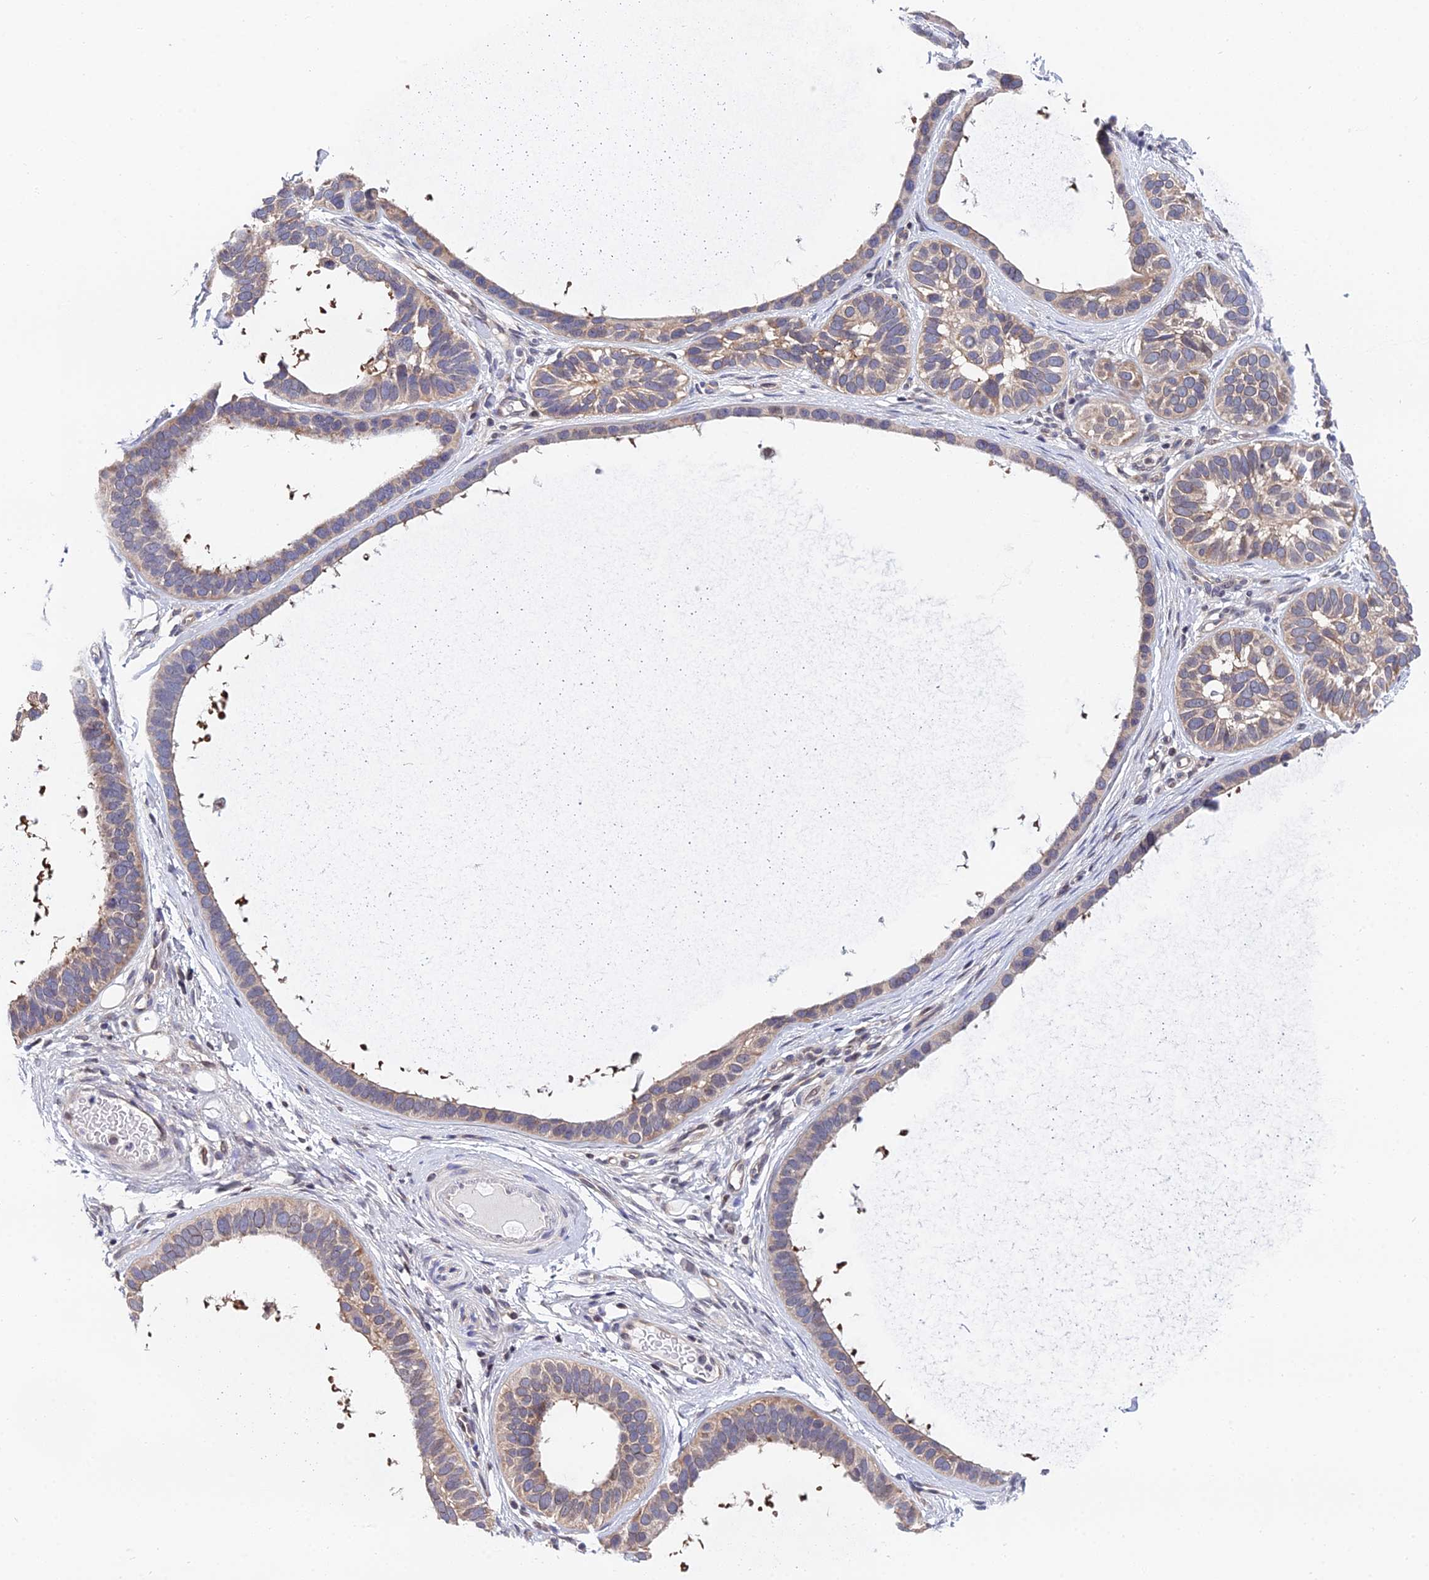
{"staining": {"intensity": "weak", "quantity": ">75%", "location": "cytoplasmic/membranous"}, "tissue": "skin cancer", "cell_type": "Tumor cells", "image_type": "cancer", "snomed": [{"axis": "morphology", "description": "Basal cell carcinoma"}, {"axis": "topography", "description": "Skin"}], "caption": "Skin cancer was stained to show a protein in brown. There is low levels of weak cytoplasmic/membranous expression in approximately >75% of tumor cells.", "gene": "INPP4A", "patient": {"sex": "male", "age": 62}}